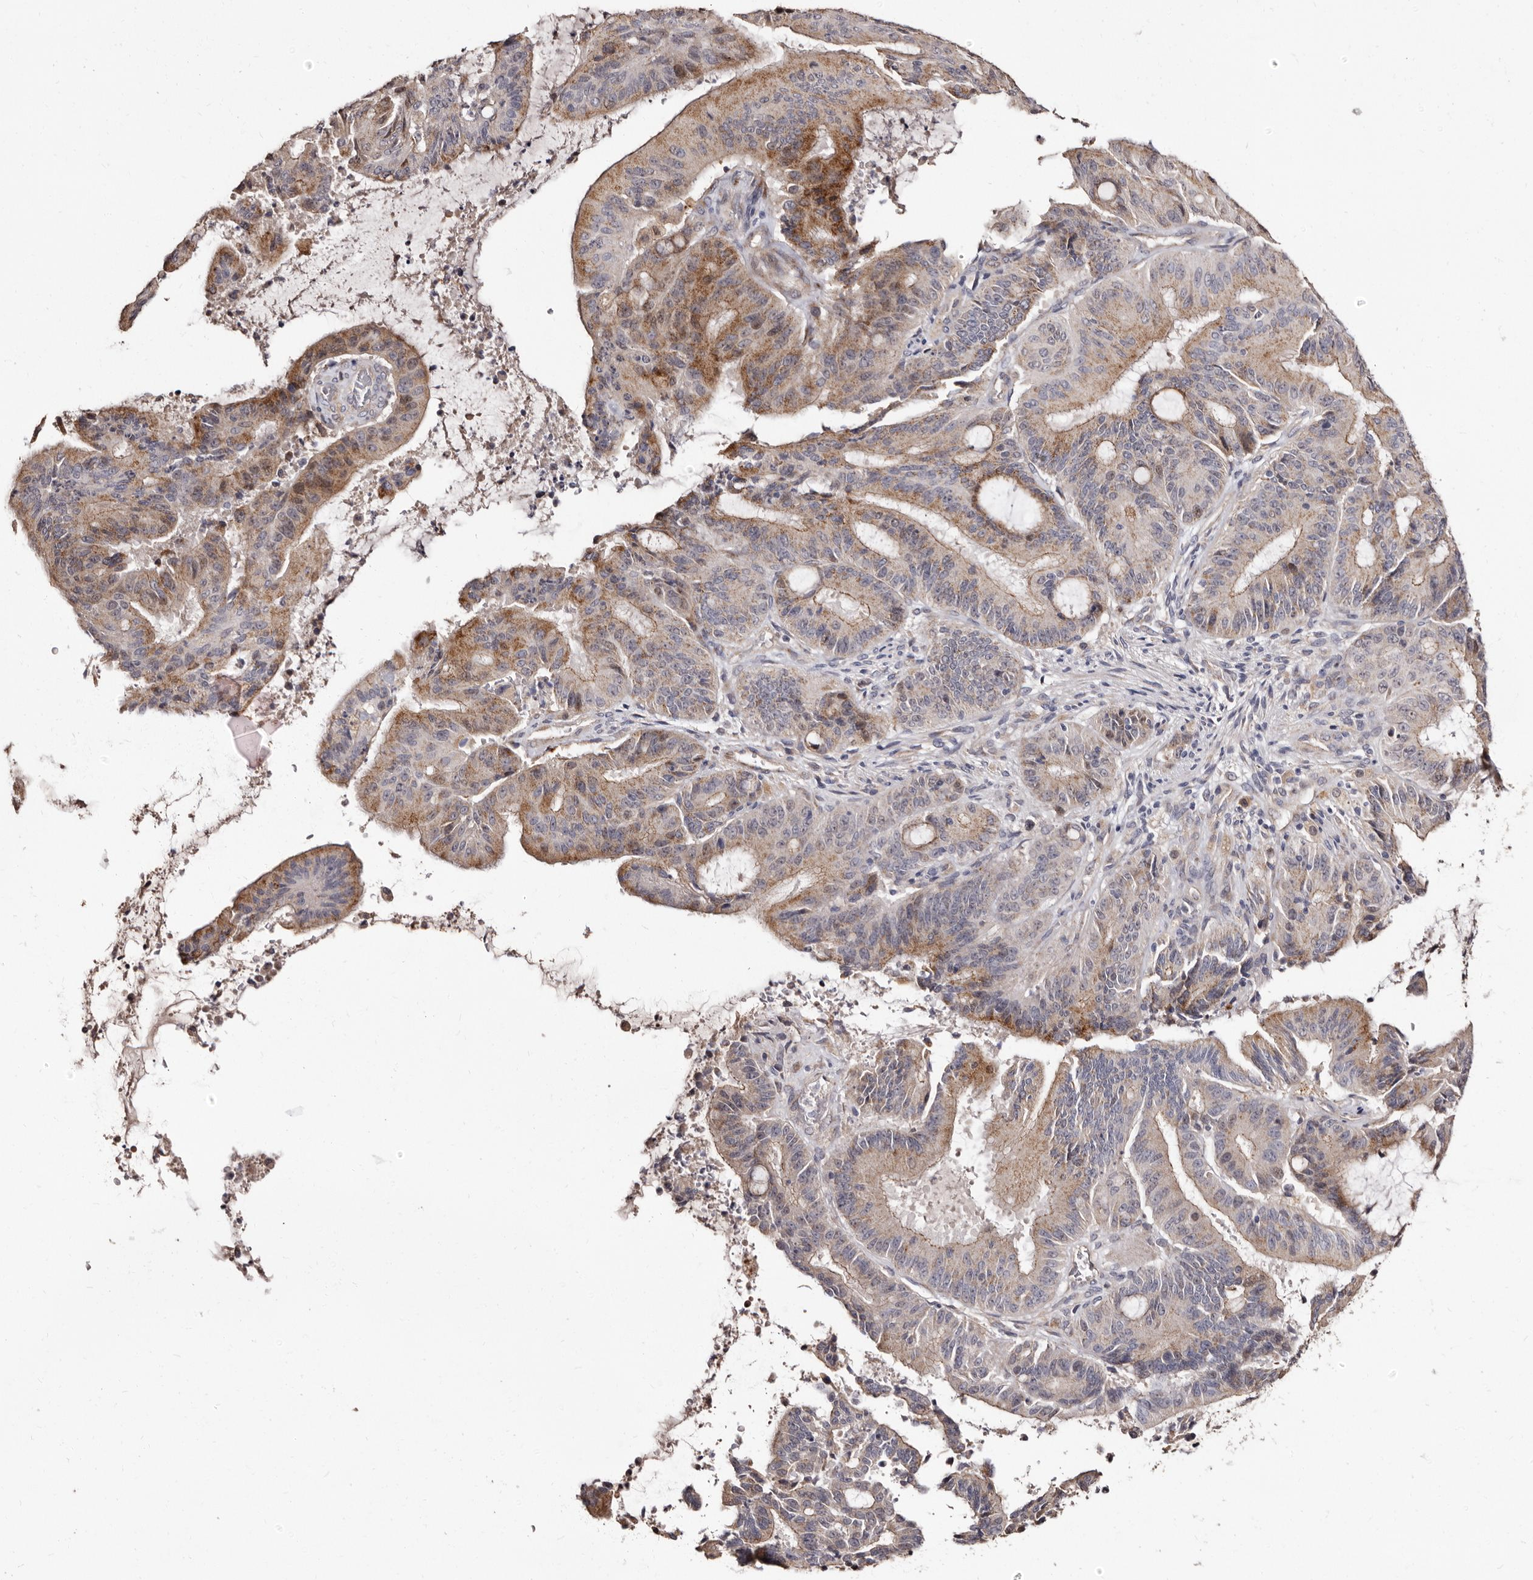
{"staining": {"intensity": "moderate", "quantity": ">75%", "location": "cytoplasmic/membranous"}, "tissue": "liver cancer", "cell_type": "Tumor cells", "image_type": "cancer", "snomed": [{"axis": "morphology", "description": "Normal tissue, NOS"}, {"axis": "morphology", "description": "Cholangiocarcinoma"}, {"axis": "topography", "description": "Liver"}, {"axis": "topography", "description": "Peripheral nerve tissue"}], "caption": "IHC of human liver cancer (cholangiocarcinoma) demonstrates medium levels of moderate cytoplasmic/membranous expression in about >75% of tumor cells. IHC stains the protein of interest in brown and the nuclei are stained blue.", "gene": "PTAFR", "patient": {"sex": "female", "age": 73}}